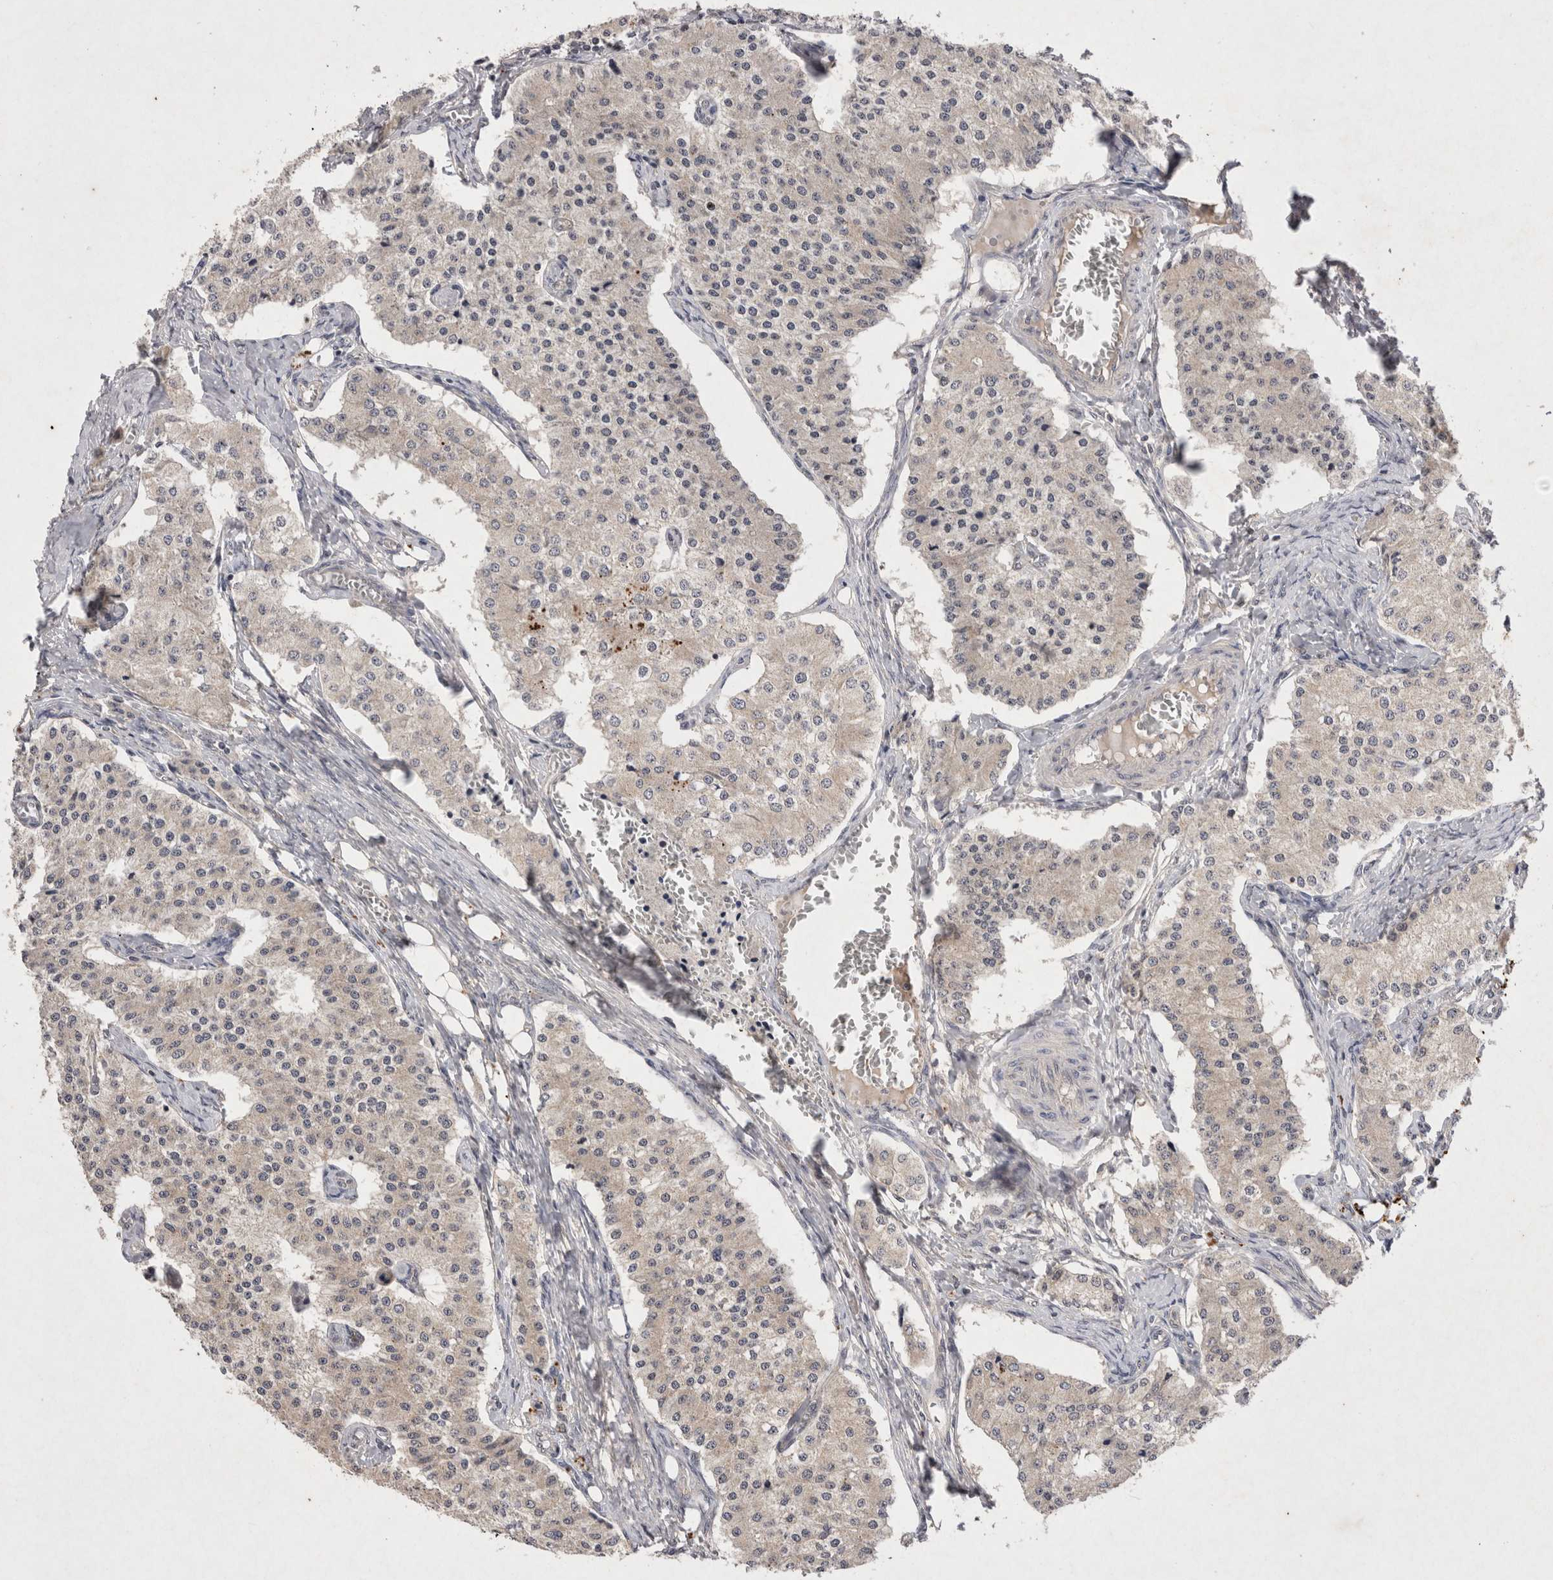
{"staining": {"intensity": "negative", "quantity": "none", "location": "none"}, "tissue": "carcinoid", "cell_type": "Tumor cells", "image_type": "cancer", "snomed": [{"axis": "morphology", "description": "Carcinoid, malignant, NOS"}, {"axis": "topography", "description": "Colon"}], "caption": "This is an immunohistochemistry histopathology image of human carcinoid. There is no positivity in tumor cells.", "gene": "RASSF3", "patient": {"sex": "female", "age": 52}}